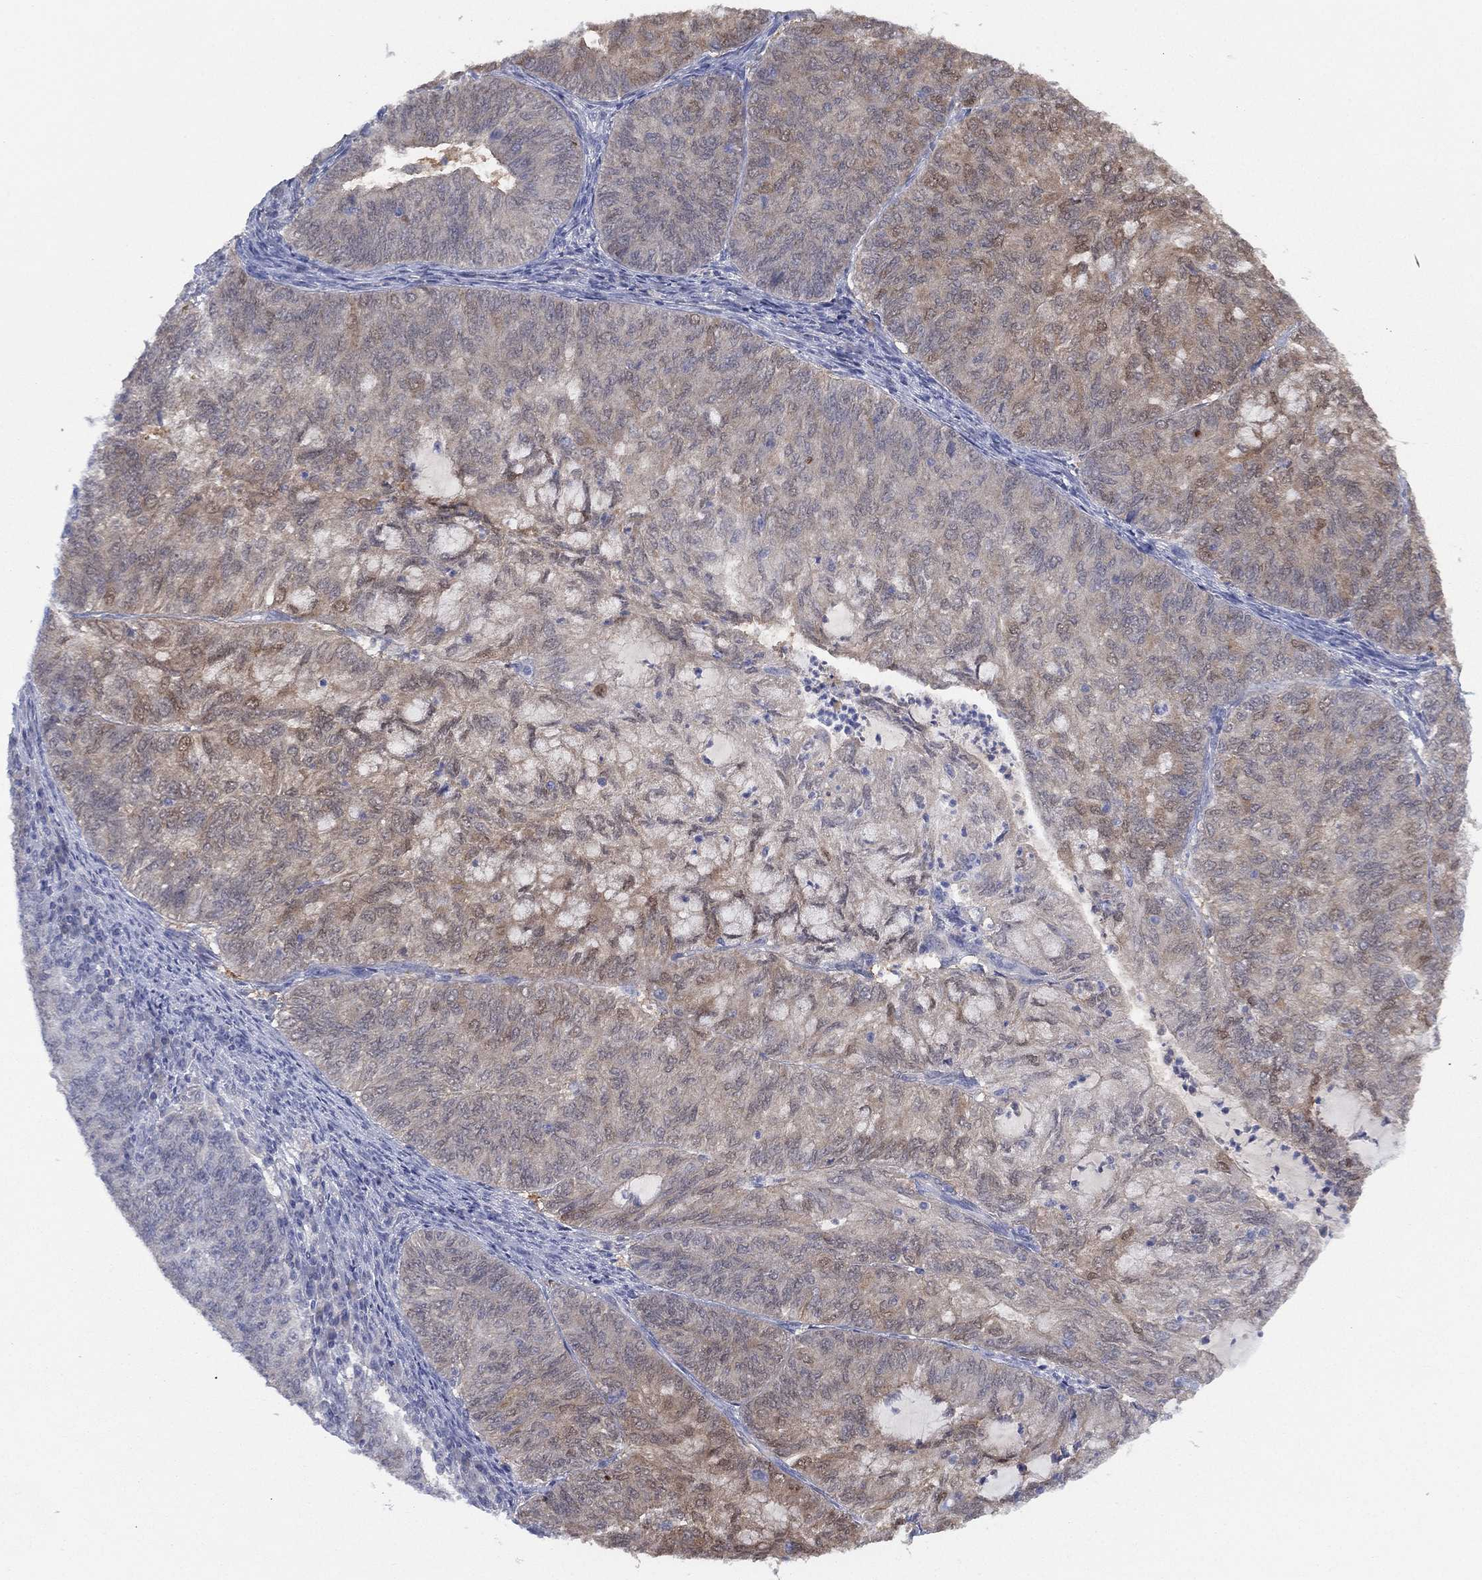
{"staining": {"intensity": "moderate", "quantity": "<25%", "location": "cytoplasmic/membranous,nuclear"}, "tissue": "endometrial cancer", "cell_type": "Tumor cells", "image_type": "cancer", "snomed": [{"axis": "morphology", "description": "Adenocarcinoma, NOS"}, {"axis": "topography", "description": "Endometrium"}], "caption": "This micrograph displays endometrial cancer stained with immunohistochemistry (IHC) to label a protein in brown. The cytoplasmic/membranous and nuclear of tumor cells show moderate positivity for the protein. Nuclei are counter-stained blue.", "gene": "DDAH1", "patient": {"sex": "female", "age": 82}}